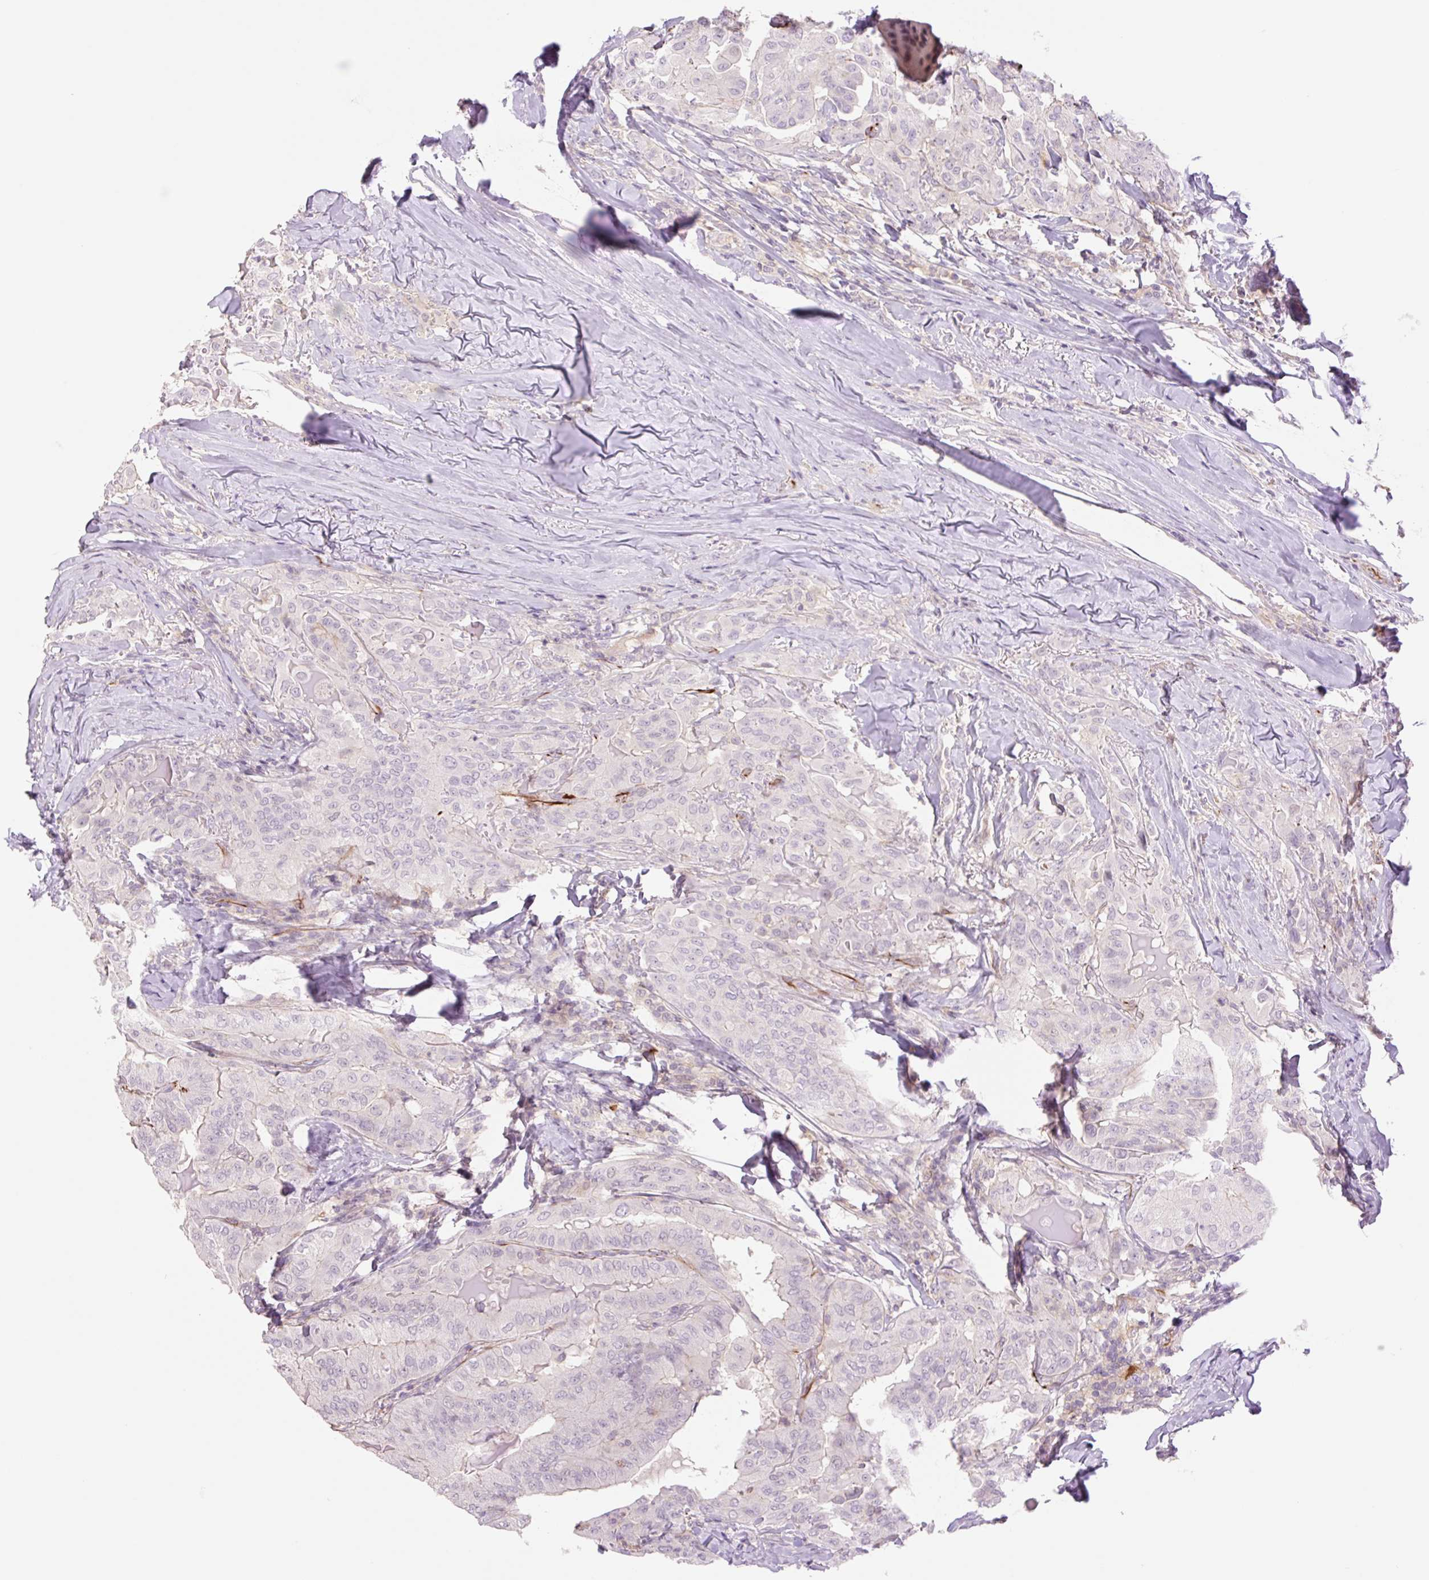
{"staining": {"intensity": "negative", "quantity": "none", "location": "none"}, "tissue": "thyroid cancer", "cell_type": "Tumor cells", "image_type": "cancer", "snomed": [{"axis": "morphology", "description": "Papillary adenocarcinoma, NOS"}, {"axis": "topography", "description": "Thyroid gland"}], "caption": "The histopathology image exhibits no significant positivity in tumor cells of thyroid papillary adenocarcinoma.", "gene": "ZFYVE21", "patient": {"sex": "female", "age": 68}}